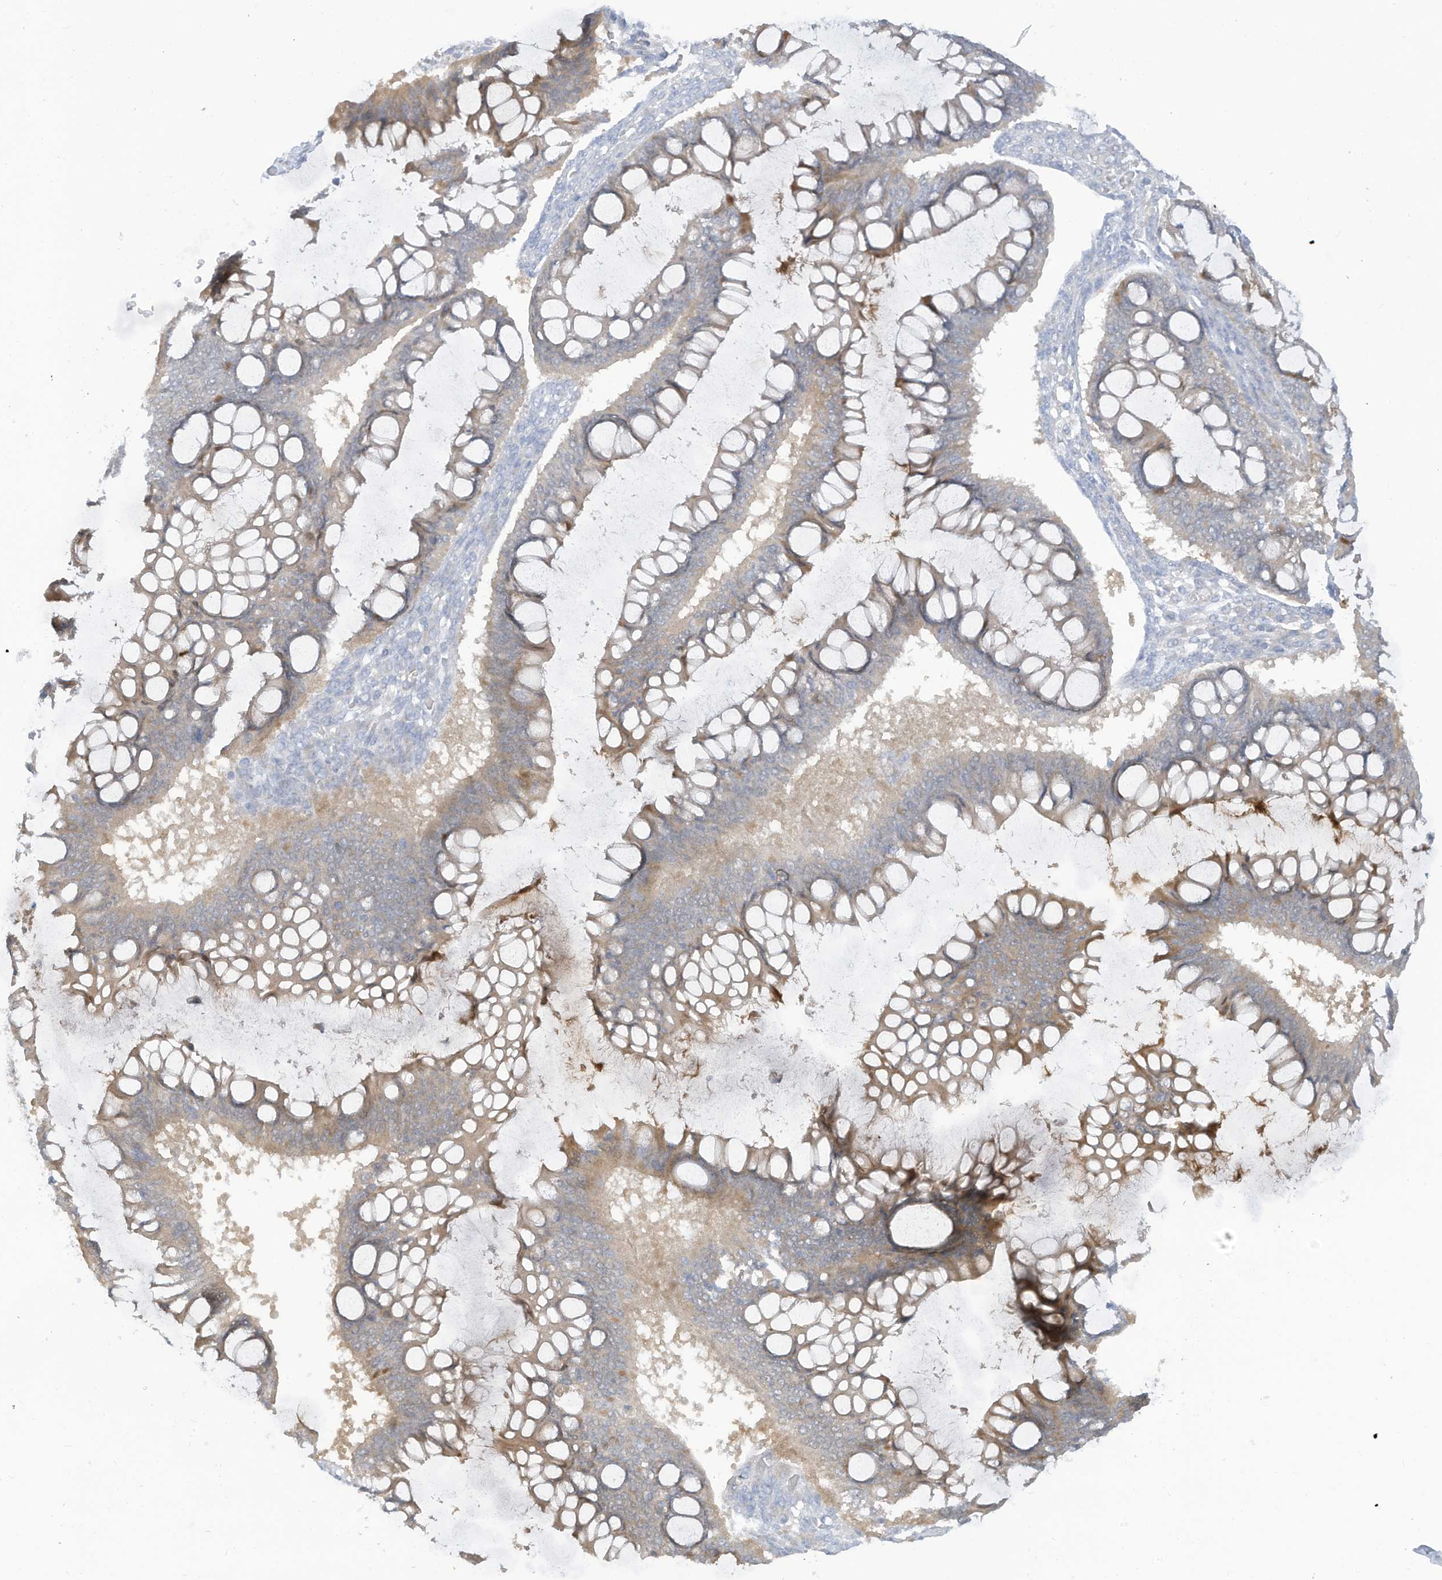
{"staining": {"intensity": "weak", "quantity": "25%-75%", "location": "cytoplasmic/membranous"}, "tissue": "ovarian cancer", "cell_type": "Tumor cells", "image_type": "cancer", "snomed": [{"axis": "morphology", "description": "Cystadenocarcinoma, mucinous, NOS"}, {"axis": "topography", "description": "Ovary"}], "caption": "Human ovarian cancer (mucinous cystadenocarcinoma) stained with a brown dye demonstrates weak cytoplasmic/membranous positive positivity in approximately 25%-75% of tumor cells.", "gene": "LRRN2", "patient": {"sex": "female", "age": 73}}